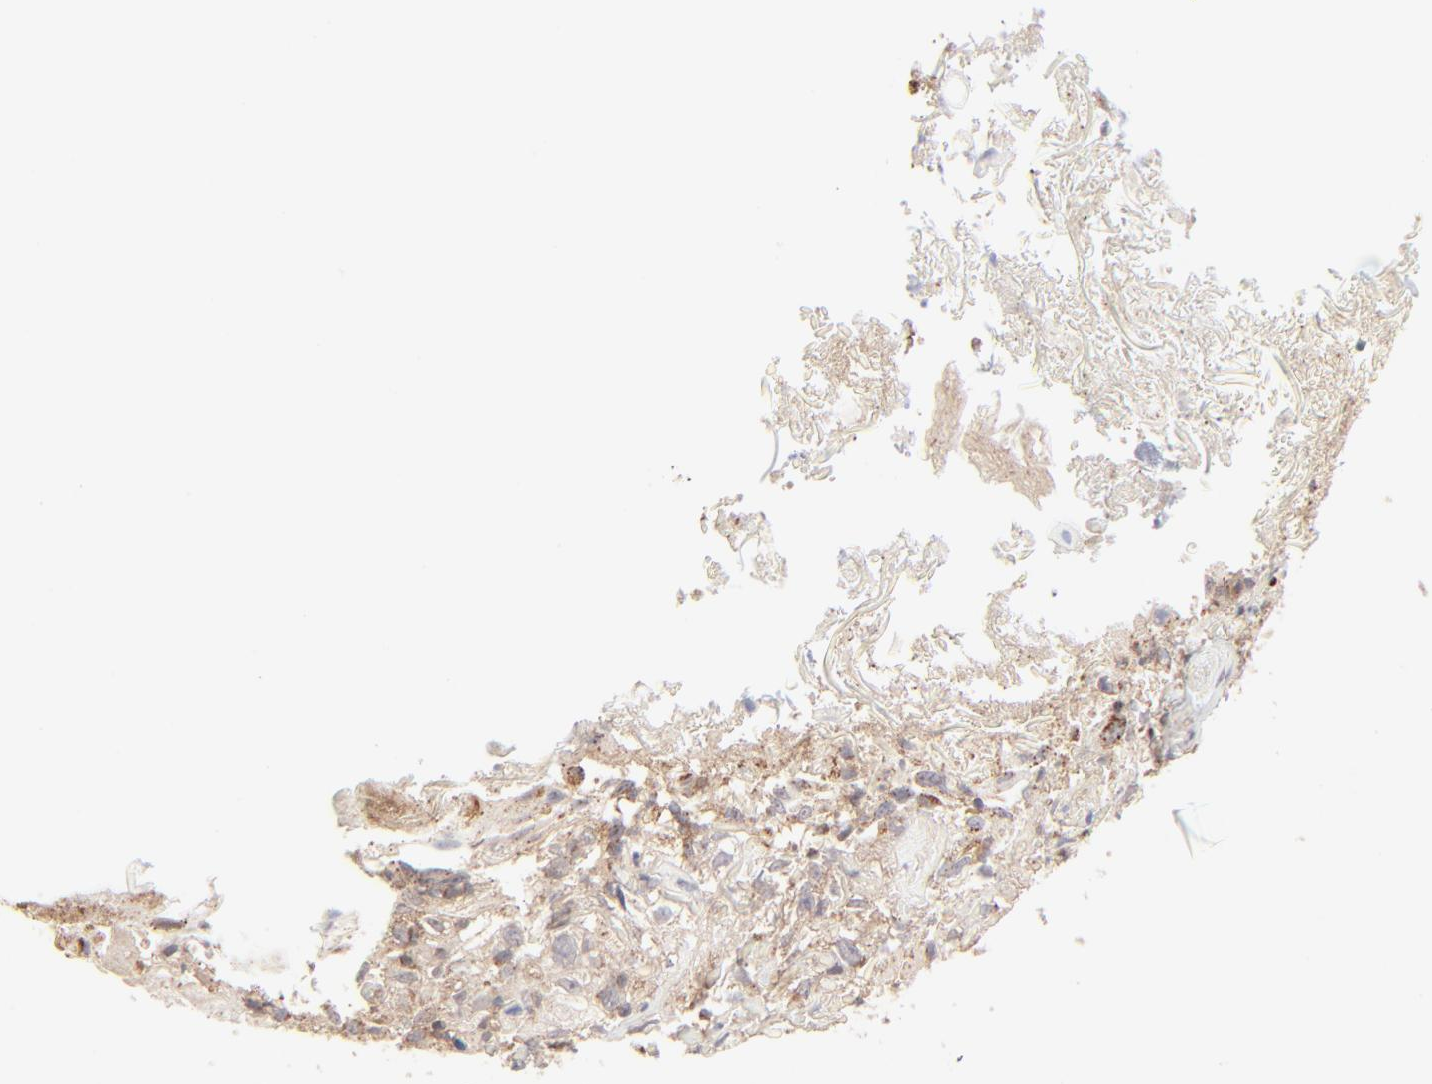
{"staining": {"intensity": "weak", "quantity": ">75%", "location": "cytoplasmic/membranous"}, "tissue": "skin cancer", "cell_type": "Tumor cells", "image_type": "cancer", "snomed": [{"axis": "morphology", "description": "Squamous cell carcinoma, NOS"}, {"axis": "topography", "description": "Skin"}], "caption": "Immunohistochemistry image of skin cancer (squamous cell carcinoma) stained for a protein (brown), which exhibits low levels of weak cytoplasmic/membranous positivity in approximately >75% of tumor cells.", "gene": "CSPG4", "patient": {"sex": "male", "age": 65}}